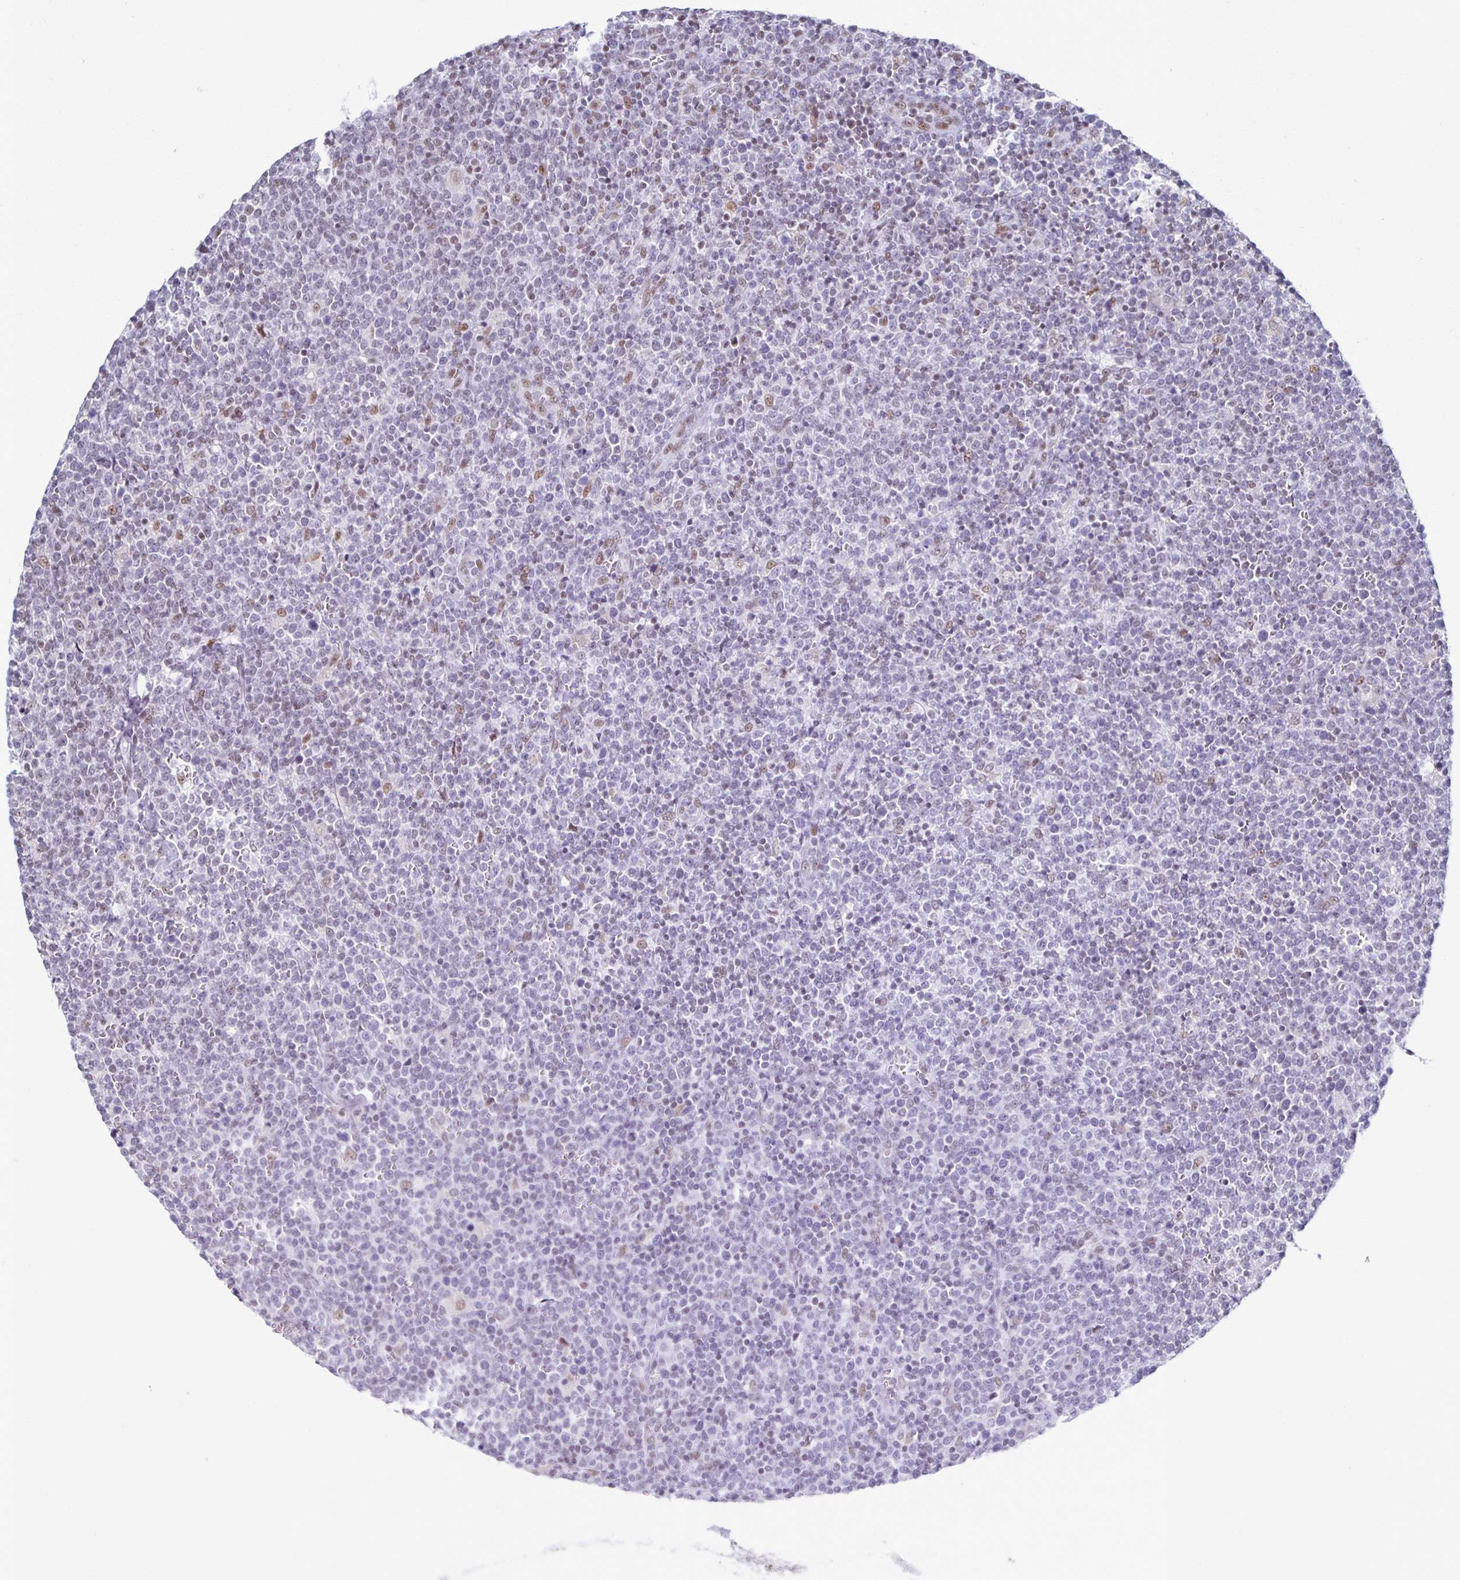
{"staining": {"intensity": "negative", "quantity": "none", "location": "none"}, "tissue": "lymphoma", "cell_type": "Tumor cells", "image_type": "cancer", "snomed": [{"axis": "morphology", "description": "Malignant lymphoma, non-Hodgkin's type, High grade"}, {"axis": "topography", "description": "Lymph node"}], "caption": "IHC photomicrograph of lymphoma stained for a protein (brown), which exhibits no staining in tumor cells.", "gene": "IRF7", "patient": {"sex": "male", "age": 61}}